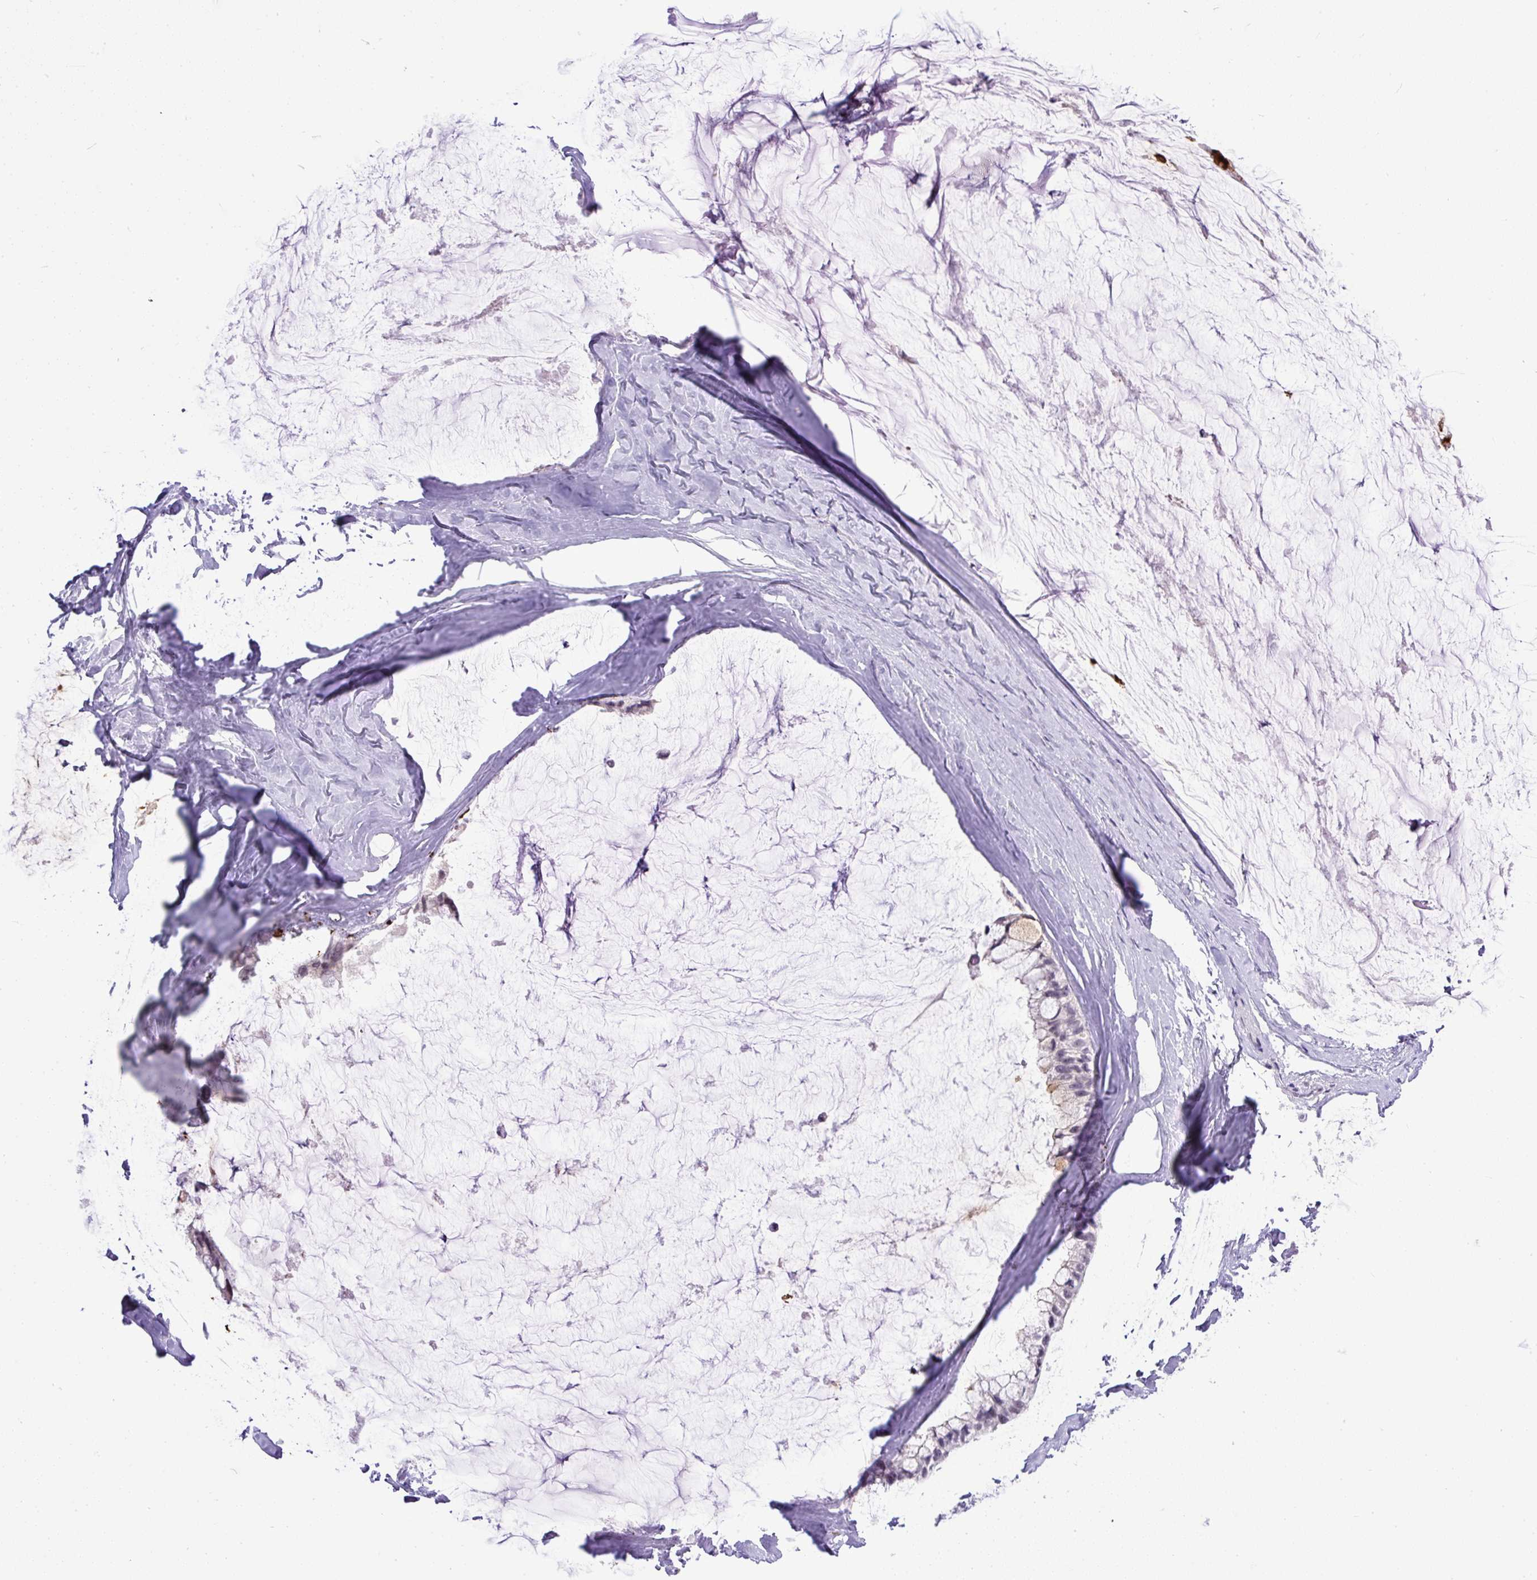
{"staining": {"intensity": "negative", "quantity": "none", "location": "none"}, "tissue": "ovarian cancer", "cell_type": "Tumor cells", "image_type": "cancer", "snomed": [{"axis": "morphology", "description": "Cystadenocarcinoma, mucinous, NOS"}, {"axis": "topography", "description": "Ovary"}], "caption": "Tumor cells are negative for brown protein staining in ovarian cancer. (Immunohistochemistry, brightfield microscopy, high magnification).", "gene": "WNT10B", "patient": {"sex": "female", "age": 39}}